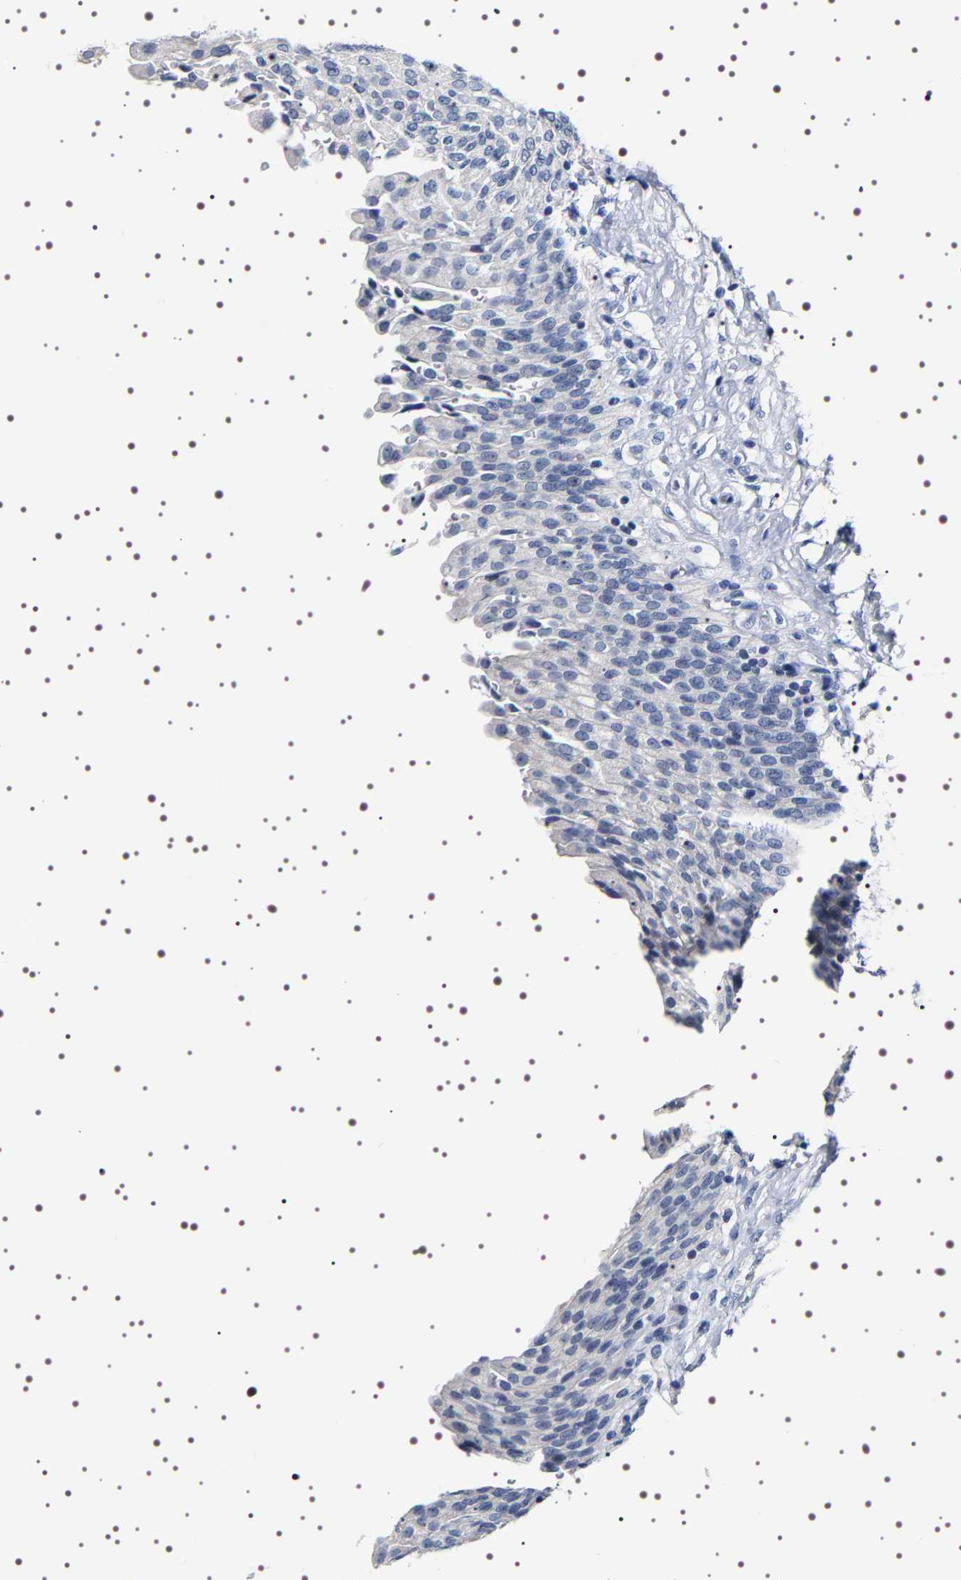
{"staining": {"intensity": "negative", "quantity": "none", "location": "none"}, "tissue": "urinary bladder", "cell_type": "Urothelial cells", "image_type": "normal", "snomed": [{"axis": "morphology", "description": "Urothelial carcinoma, High grade"}, {"axis": "topography", "description": "Urinary bladder"}], "caption": "The photomicrograph reveals no significant positivity in urothelial cells of urinary bladder.", "gene": "UBQLN3", "patient": {"sex": "male", "age": 46}}